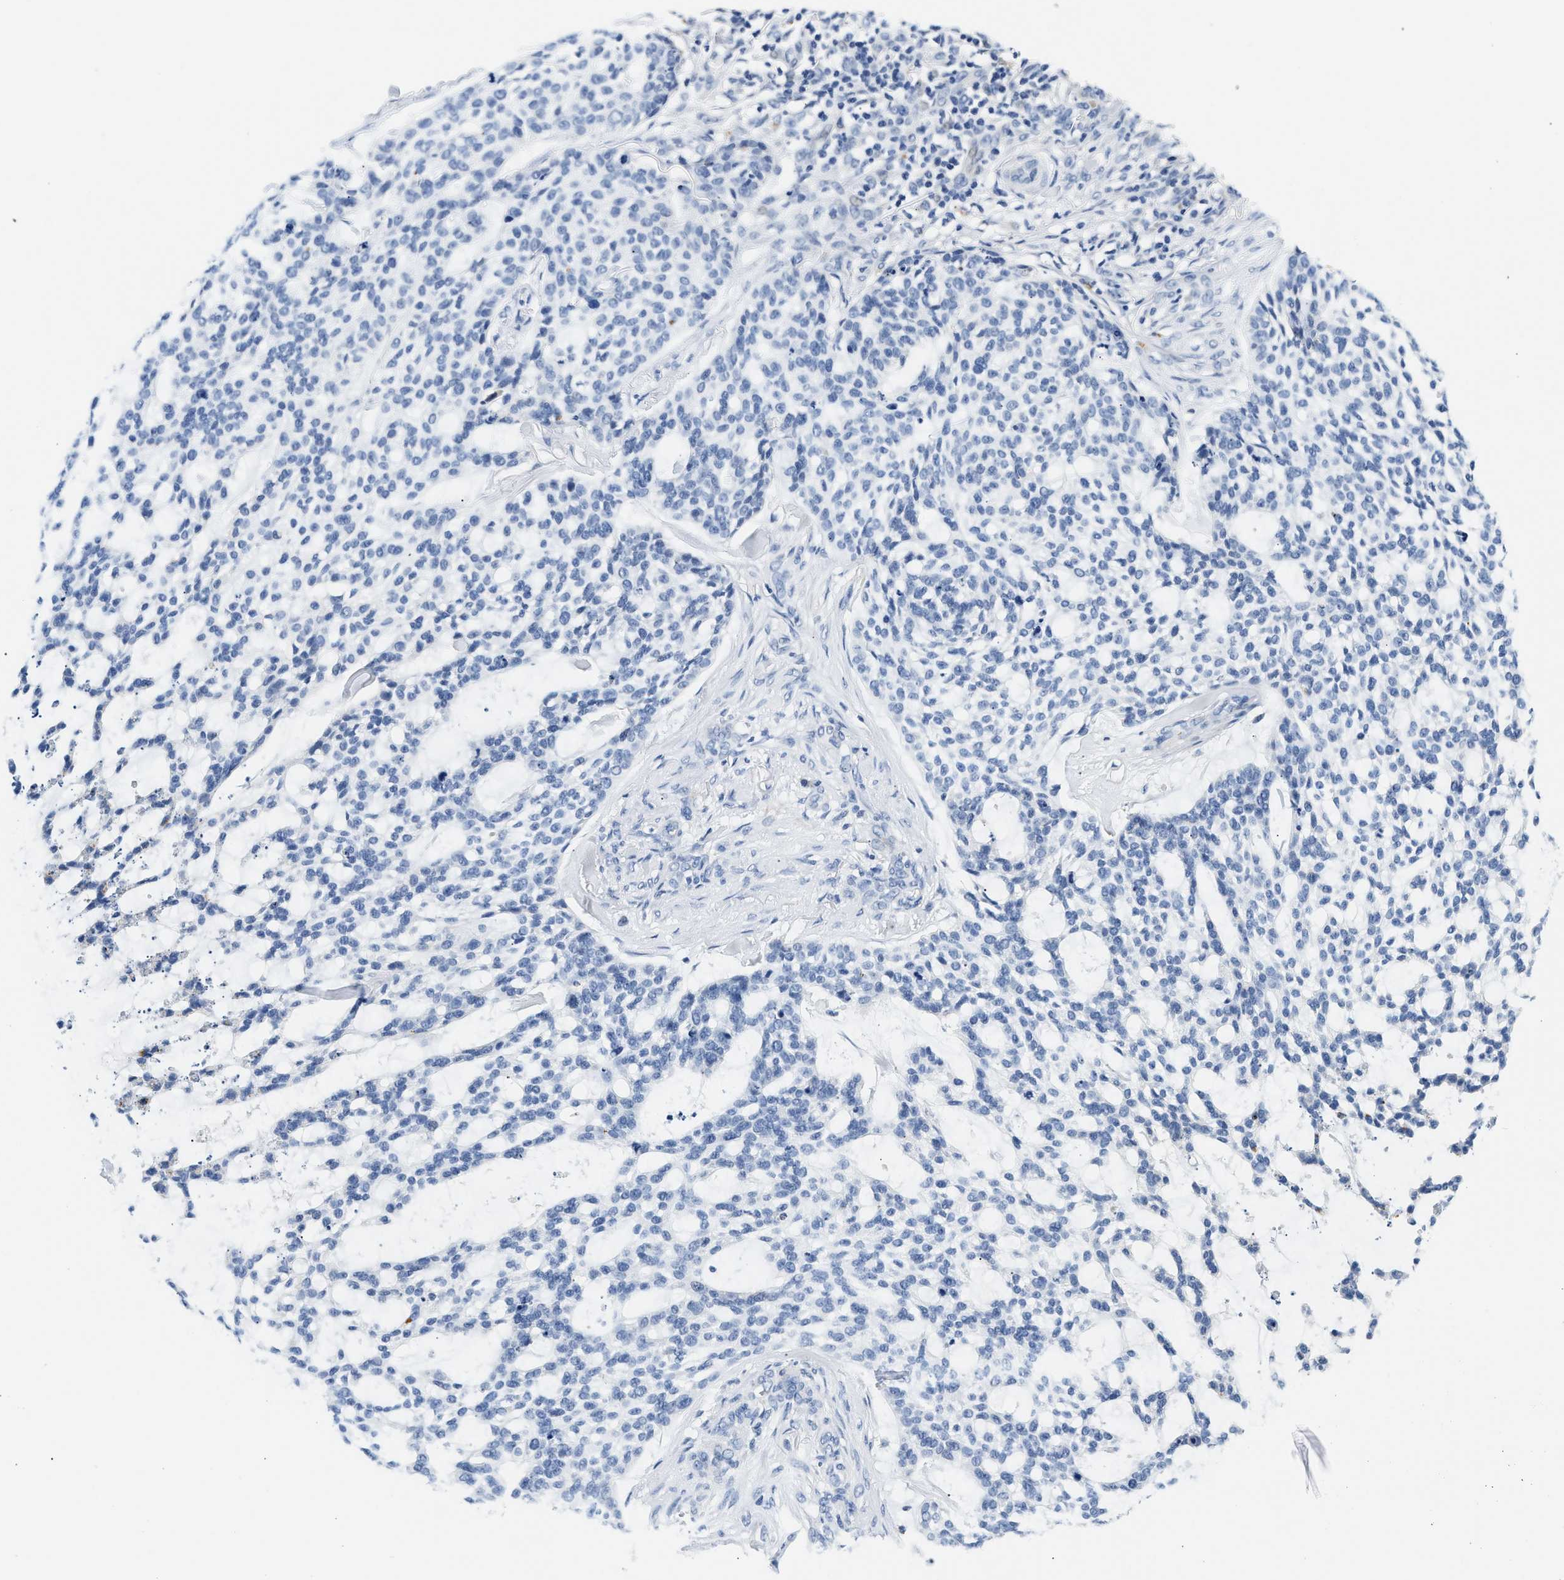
{"staining": {"intensity": "negative", "quantity": "none", "location": "none"}, "tissue": "skin cancer", "cell_type": "Tumor cells", "image_type": "cancer", "snomed": [{"axis": "morphology", "description": "Basal cell carcinoma"}, {"axis": "topography", "description": "Skin"}], "caption": "A histopathology image of skin cancer stained for a protein demonstrates no brown staining in tumor cells.", "gene": "MED22", "patient": {"sex": "female", "age": 64}}